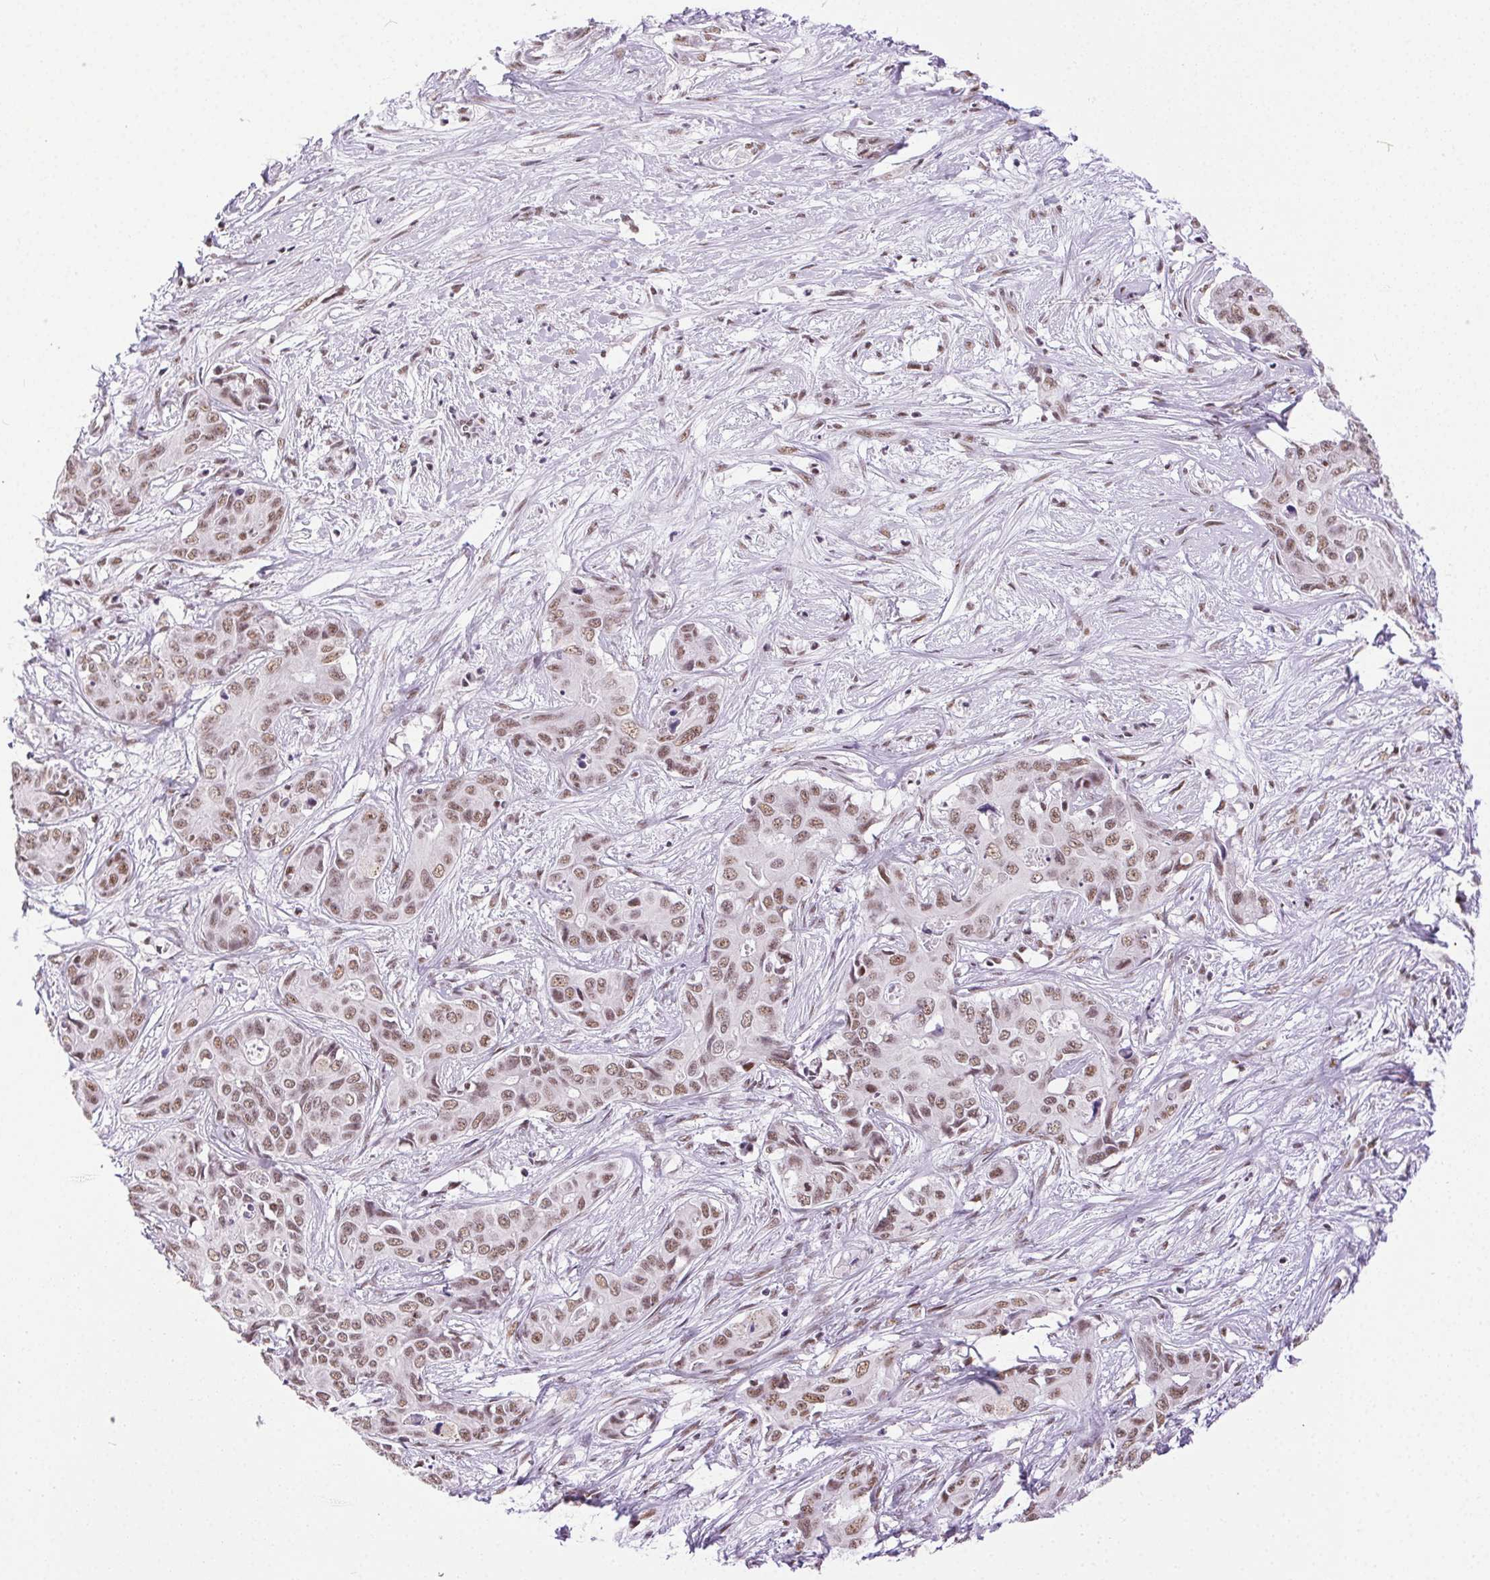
{"staining": {"intensity": "moderate", "quantity": ">75%", "location": "nuclear"}, "tissue": "liver cancer", "cell_type": "Tumor cells", "image_type": "cancer", "snomed": [{"axis": "morphology", "description": "Cholangiocarcinoma"}, {"axis": "topography", "description": "Liver"}], "caption": "Moderate nuclear protein staining is seen in approximately >75% of tumor cells in liver cancer (cholangiocarcinoma).", "gene": "TRA2B", "patient": {"sex": "female", "age": 65}}